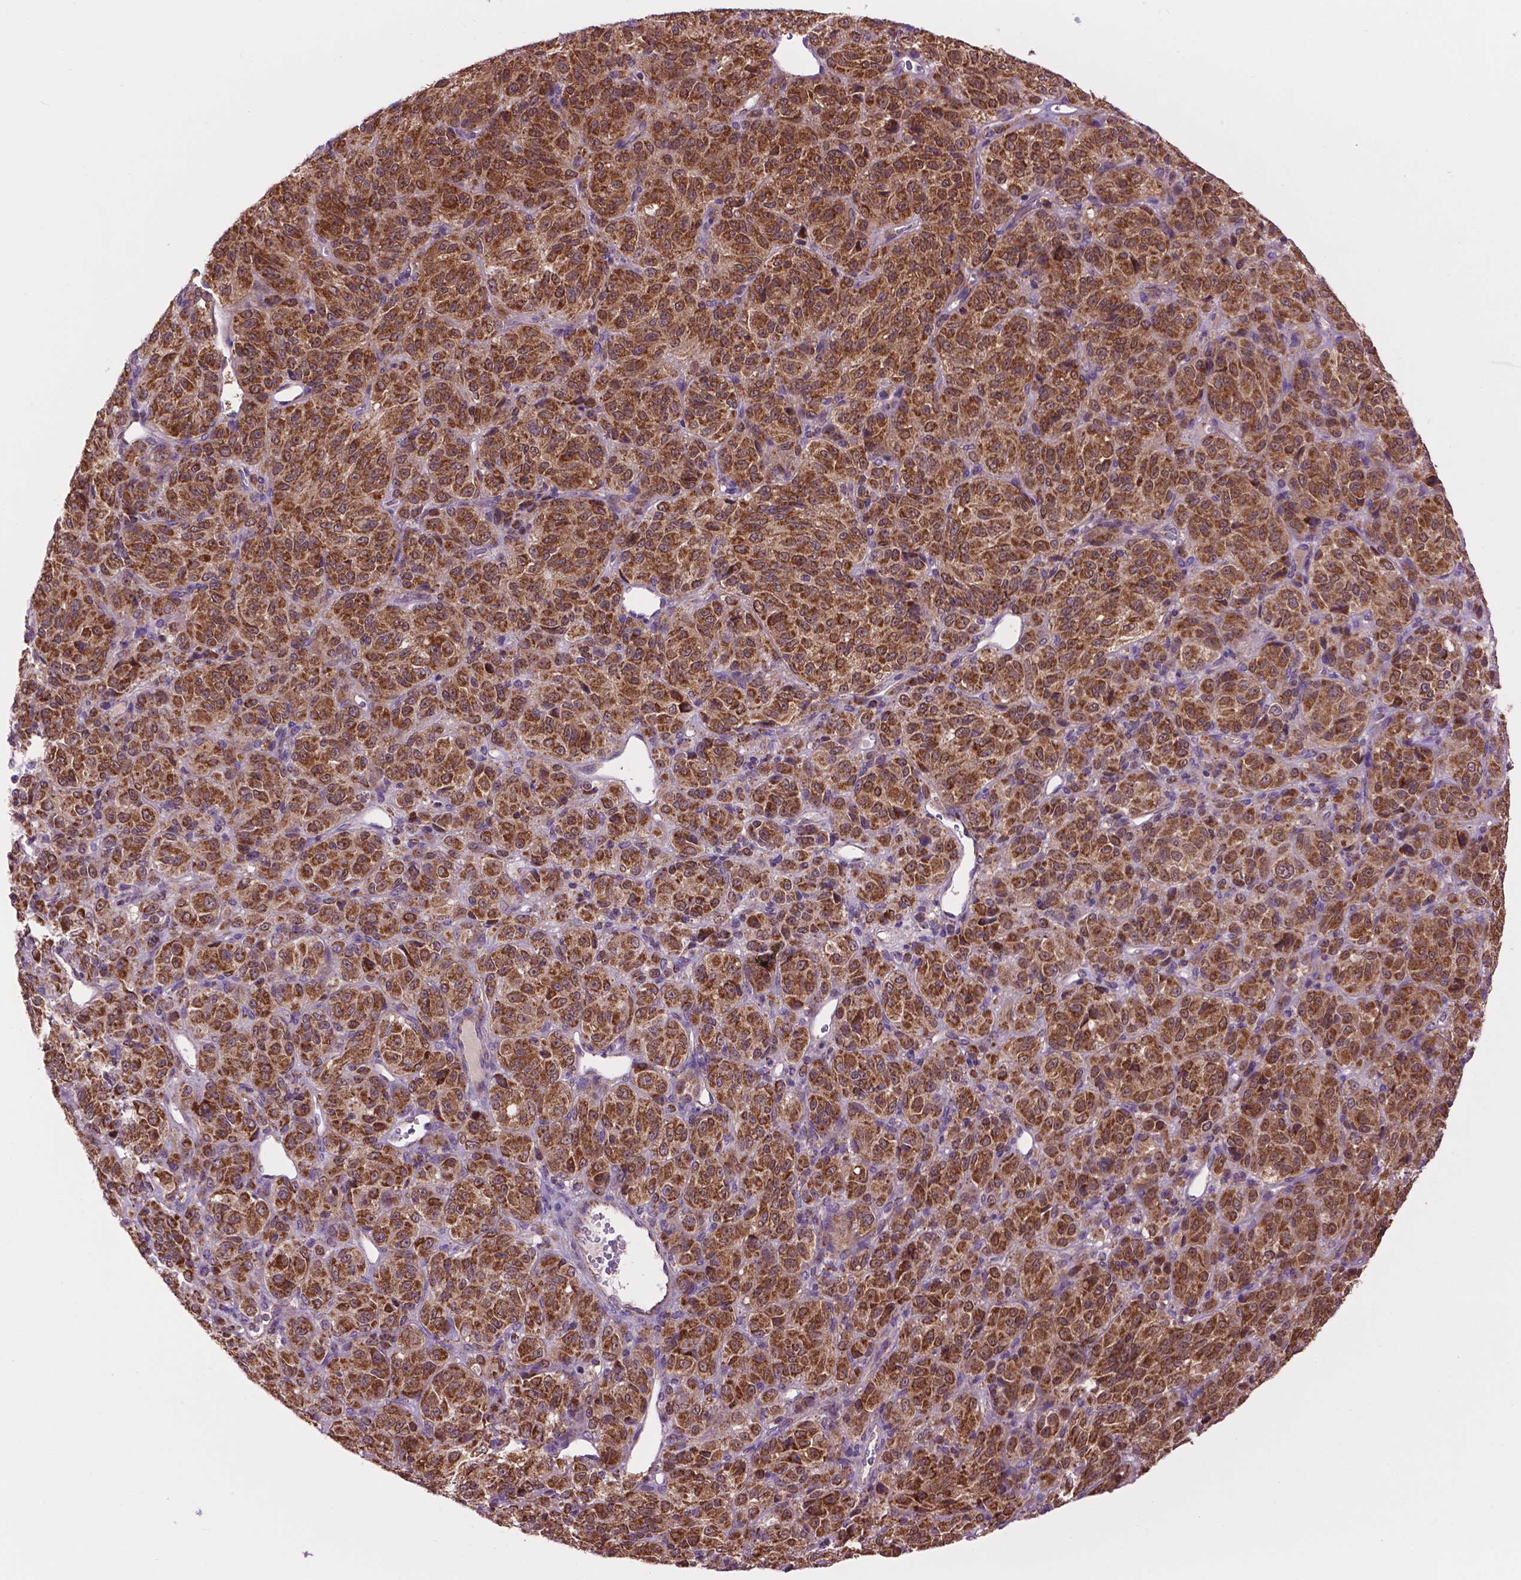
{"staining": {"intensity": "strong", "quantity": ">75%", "location": "cytoplasmic/membranous"}, "tissue": "melanoma", "cell_type": "Tumor cells", "image_type": "cancer", "snomed": [{"axis": "morphology", "description": "Malignant melanoma, Metastatic site"}, {"axis": "topography", "description": "Brain"}], "caption": "Protein staining of malignant melanoma (metastatic site) tissue displays strong cytoplasmic/membranous positivity in about >75% of tumor cells.", "gene": "PYCR3", "patient": {"sex": "female", "age": 56}}